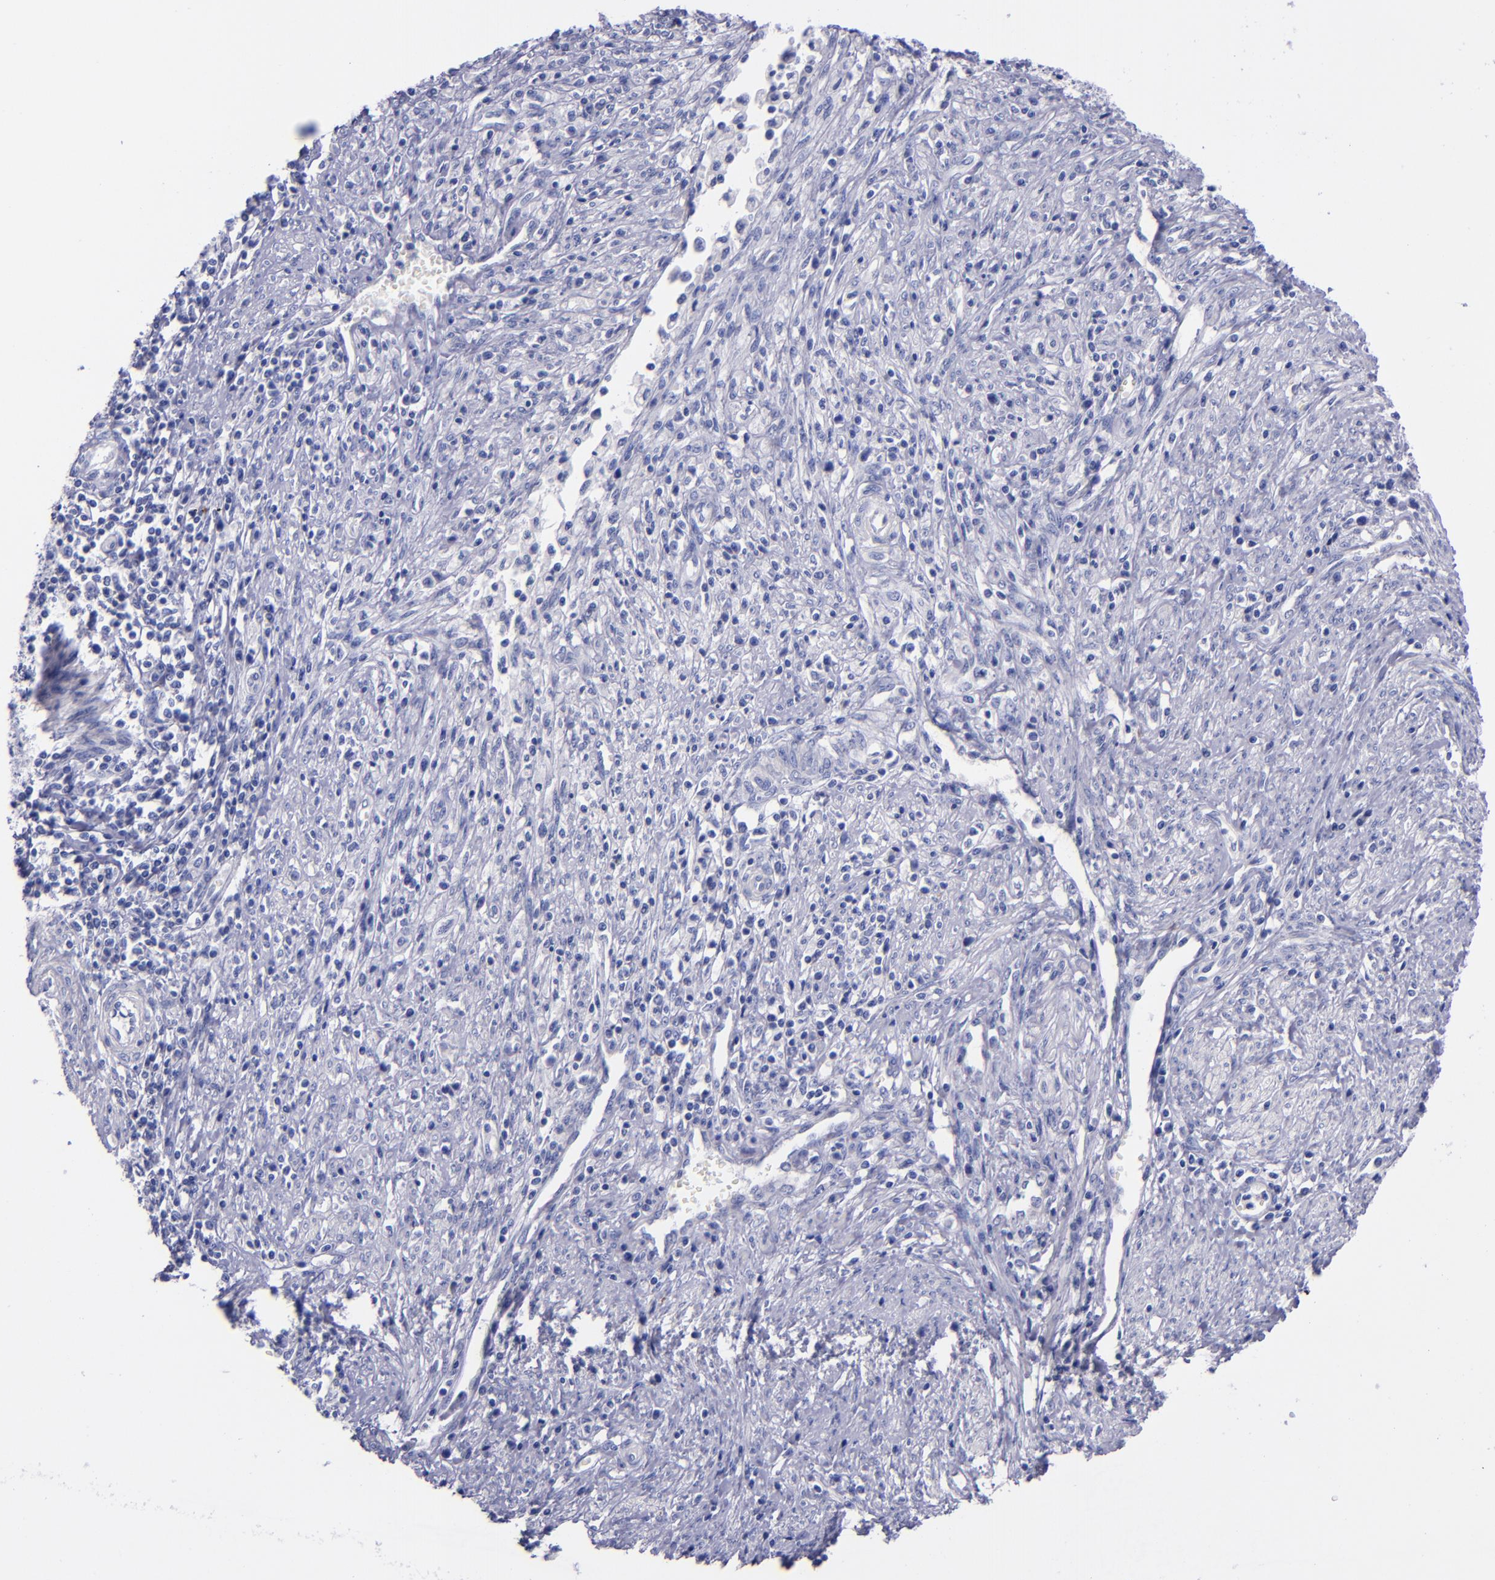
{"staining": {"intensity": "negative", "quantity": "none", "location": "none"}, "tissue": "cervical cancer", "cell_type": "Tumor cells", "image_type": "cancer", "snomed": [{"axis": "morphology", "description": "Adenocarcinoma, NOS"}, {"axis": "topography", "description": "Cervix"}], "caption": "High magnification brightfield microscopy of cervical cancer stained with DAB (brown) and counterstained with hematoxylin (blue): tumor cells show no significant expression.", "gene": "SV2A", "patient": {"sex": "female", "age": 36}}